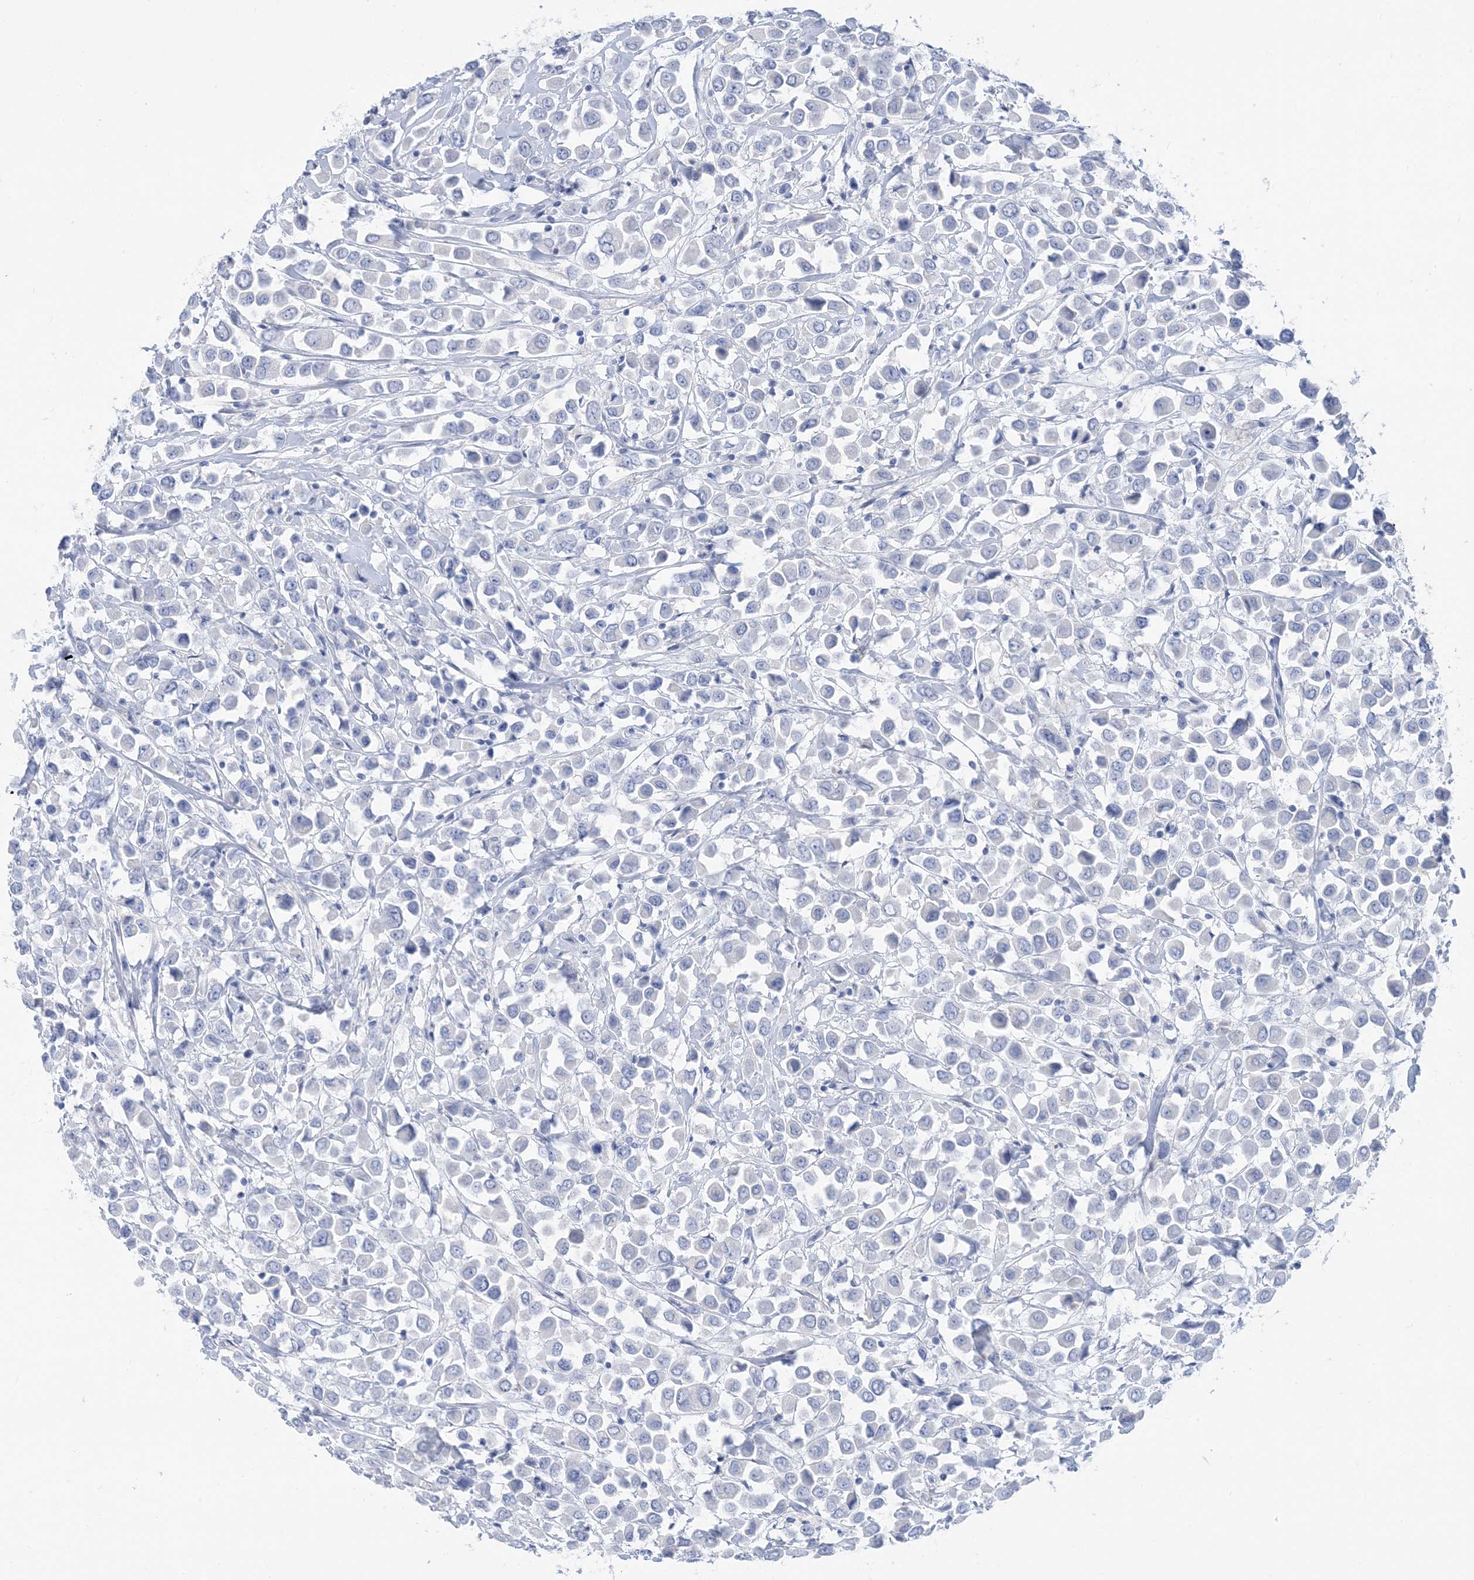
{"staining": {"intensity": "negative", "quantity": "none", "location": "none"}, "tissue": "breast cancer", "cell_type": "Tumor cells", "image_type": "cancer", "snomed": [{"axis": "morphology", "description": "Duct carcinoma"}, {"axis": "topography", "description": "Breast"}], "caption": "DAB (3,3'-diaminobenzidine) immunohistochemical staining of infiltrating ductal carcinoma (breast) shows no significant positivity in tumor cells. (DAB (3,3'-diaminobenzidine) IHC with hematoxylin counter stain).", "gene": "SH3YL1", "patient": {"sex": "female", "age": 61}}